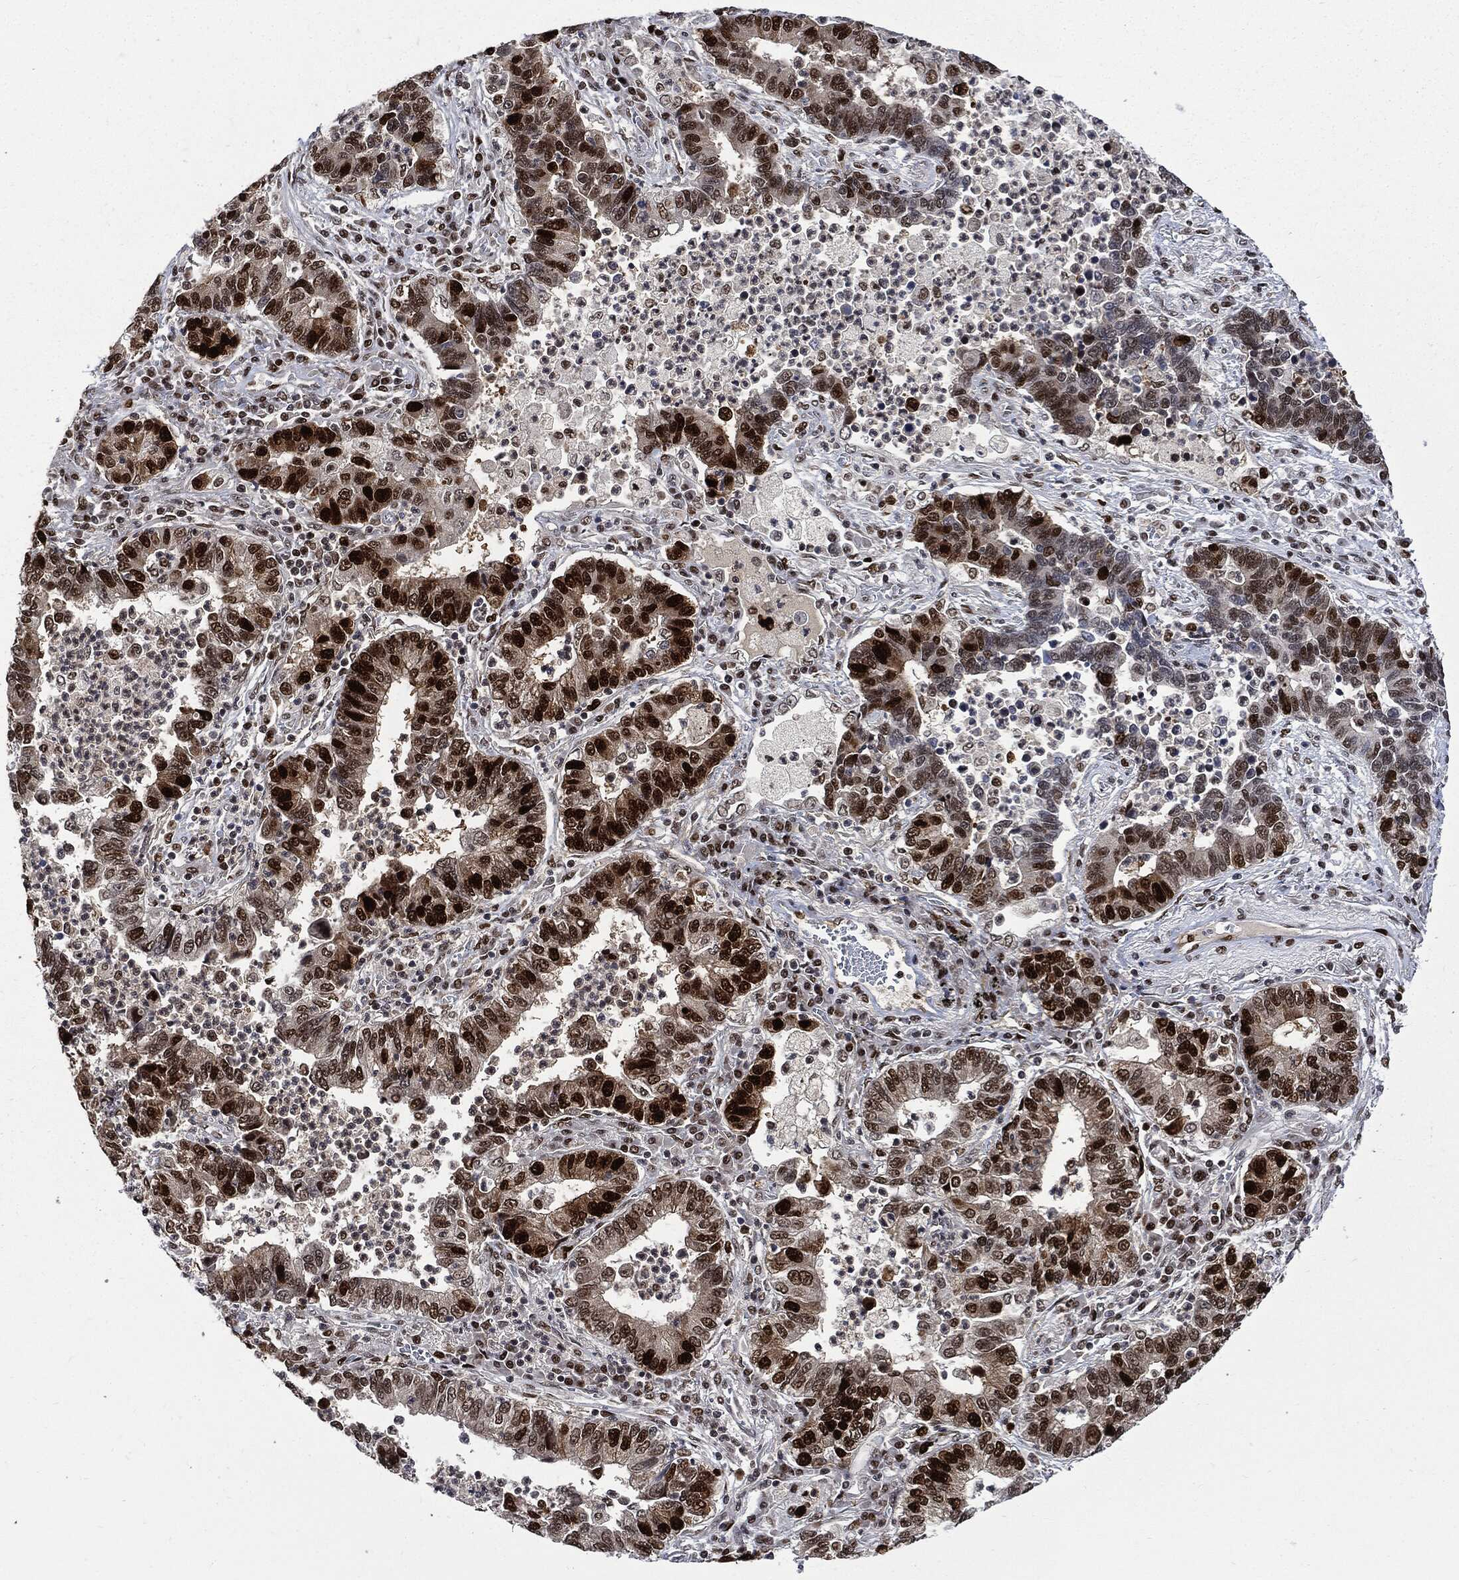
{"staining": {"intensity": "strong", "quantity": ">75%", "location": "nuclear"}, "tissue": "lung cancer", "cell_type": "Tumor cells", "image_type": "cancer", "snomed": [{"axis": "morphology", "description": "Adenocarcinoma, NOS"}, {"axis": "topography", "description": "Lung"}], "caption": "The immunohistochemical stain shows strong nuclear positivity in tumor cells of lung cancer tissue.", "gene": "PCNA", "patient": {"sex": "female", "age": 57}}